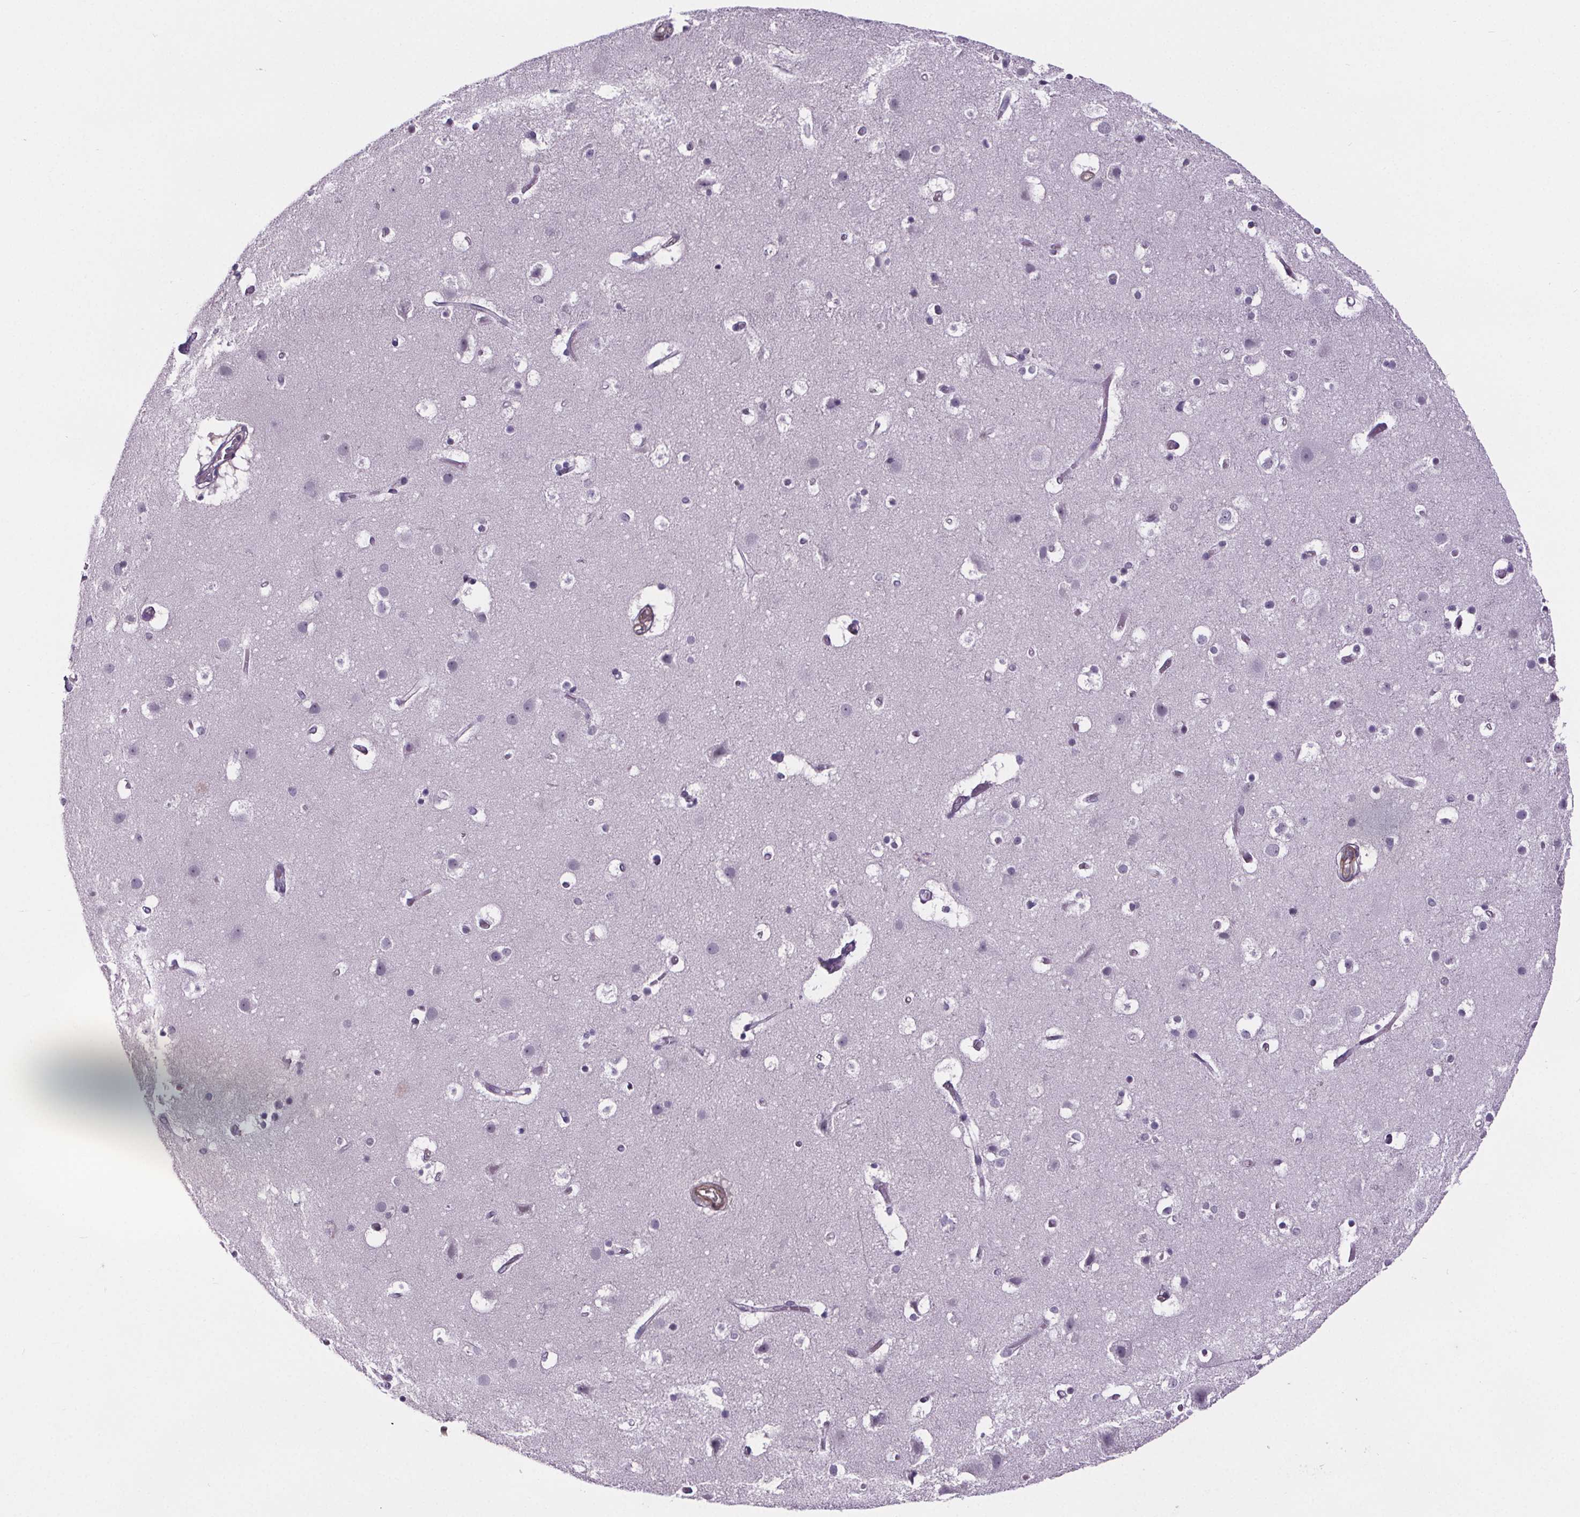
{"staining": {"intensity": "negative", "quantity": "none", "location": "none"}, "tissue": "cerebral cortex", "cell_type": "Endothelial cells", "image_type": "normal", "snomed": [{"axis": "morphology", "description": "Normal tissue, NOS"}, {"axis": "topography", "description": "Cerebral cortex"}], "caption": "There is no significant positivity in endothelial cells of cerebral cortex. The staining is performed using DAB brown chromogen with nuclei counter-stained in using hematoxylin.", "gene": "TTC12", "patient": {"sex": "female", "age": 52}}